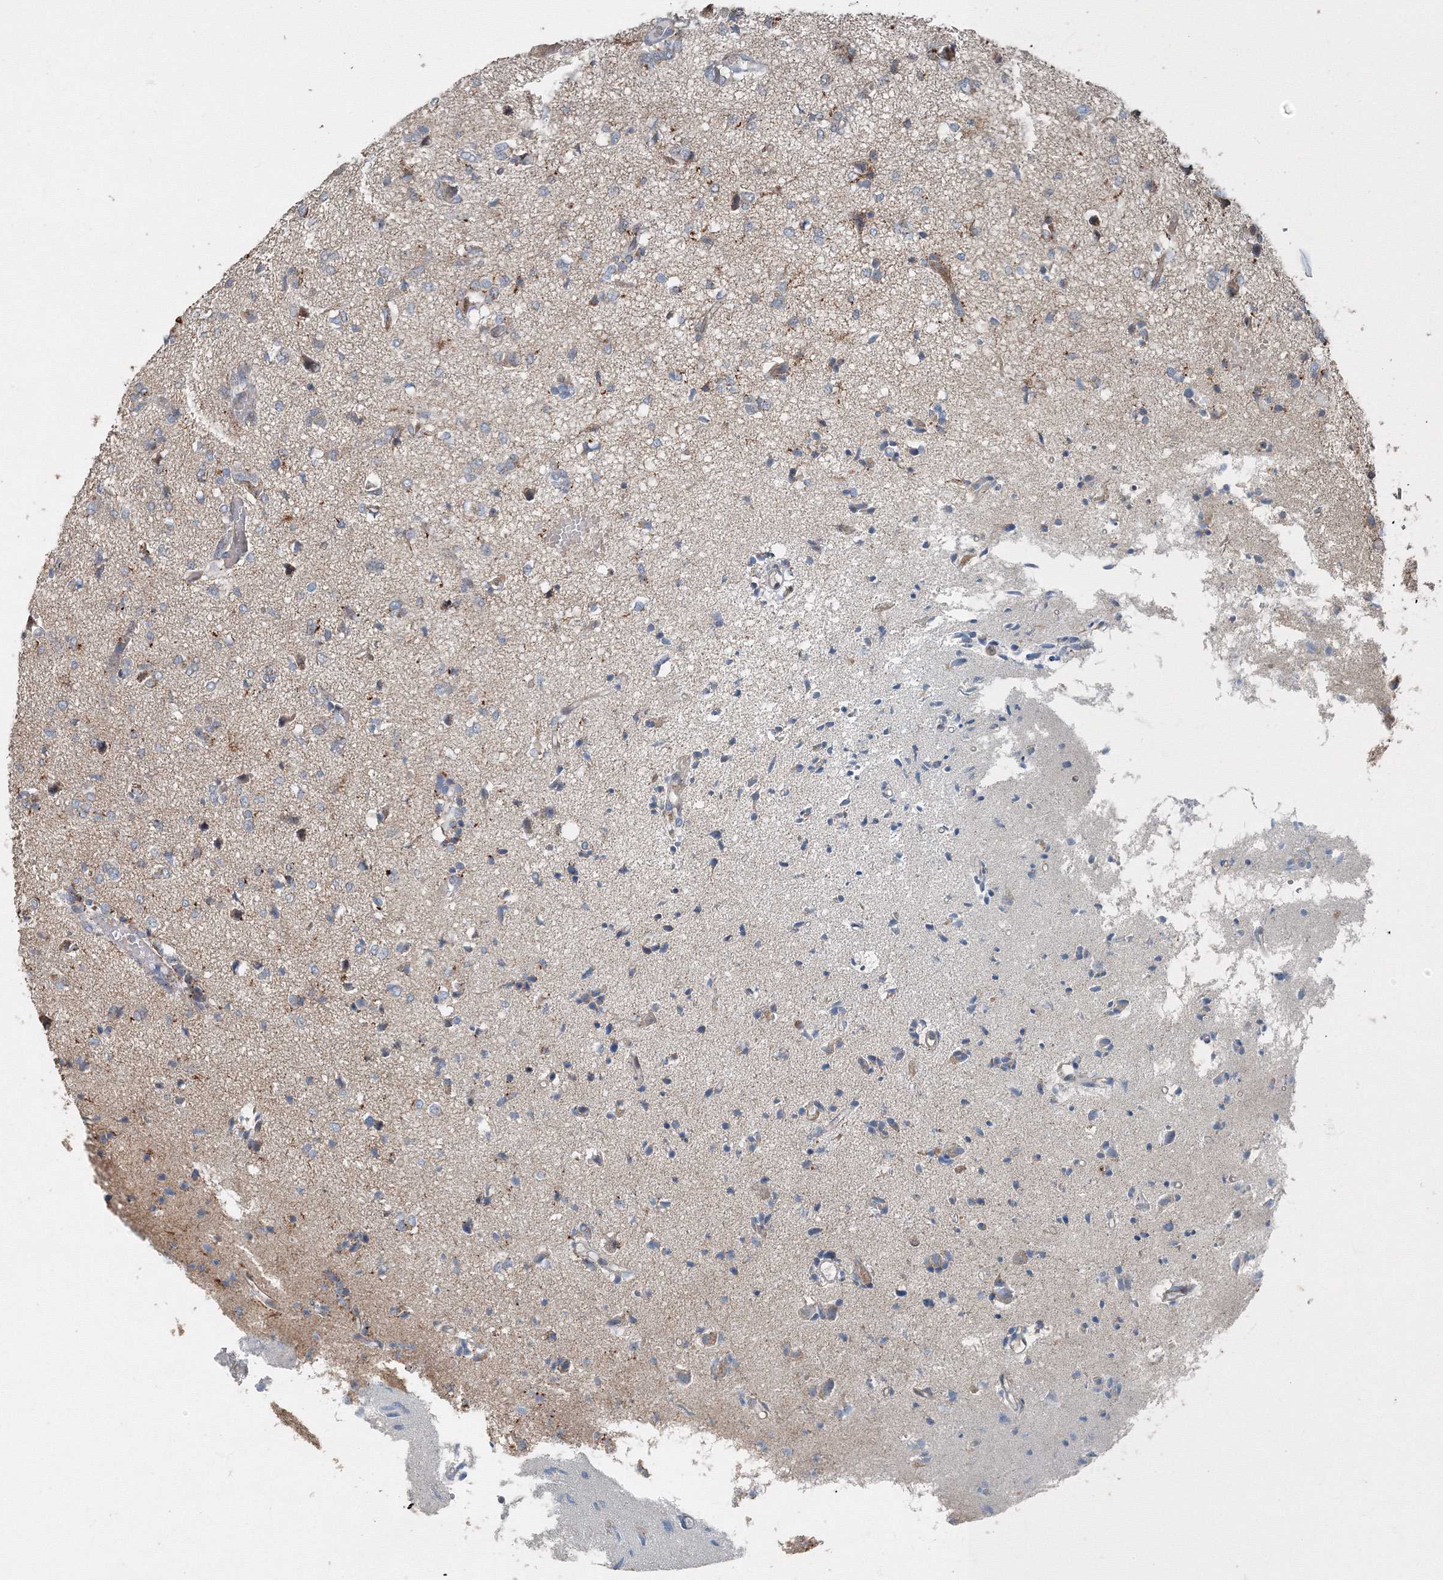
{"staining": {"intensity": "moderate", "quantity": "<25%", "location": "cytoplasmic/membranous"}, "tissue": "glioma", "cell_type": "Tumor cells", "image_type": "cancer", "snomed": [{"axis": "morphology", "description": "Glioma, malignant, High grade"}, {"axis": "topography", "description": "Brain"}], "caption": "Protein expression analysis of high-grade glioma (malignant) exhibits moderate cytoplasmic/membranous expression in approximately <25% of tumor cells. Using DAB (brown) and hematoxylin (blue) stains, captured at high magnification using brightfield microscopy.", "gene": "AASDH", "patient": {"sex": "female", "age": 59}}